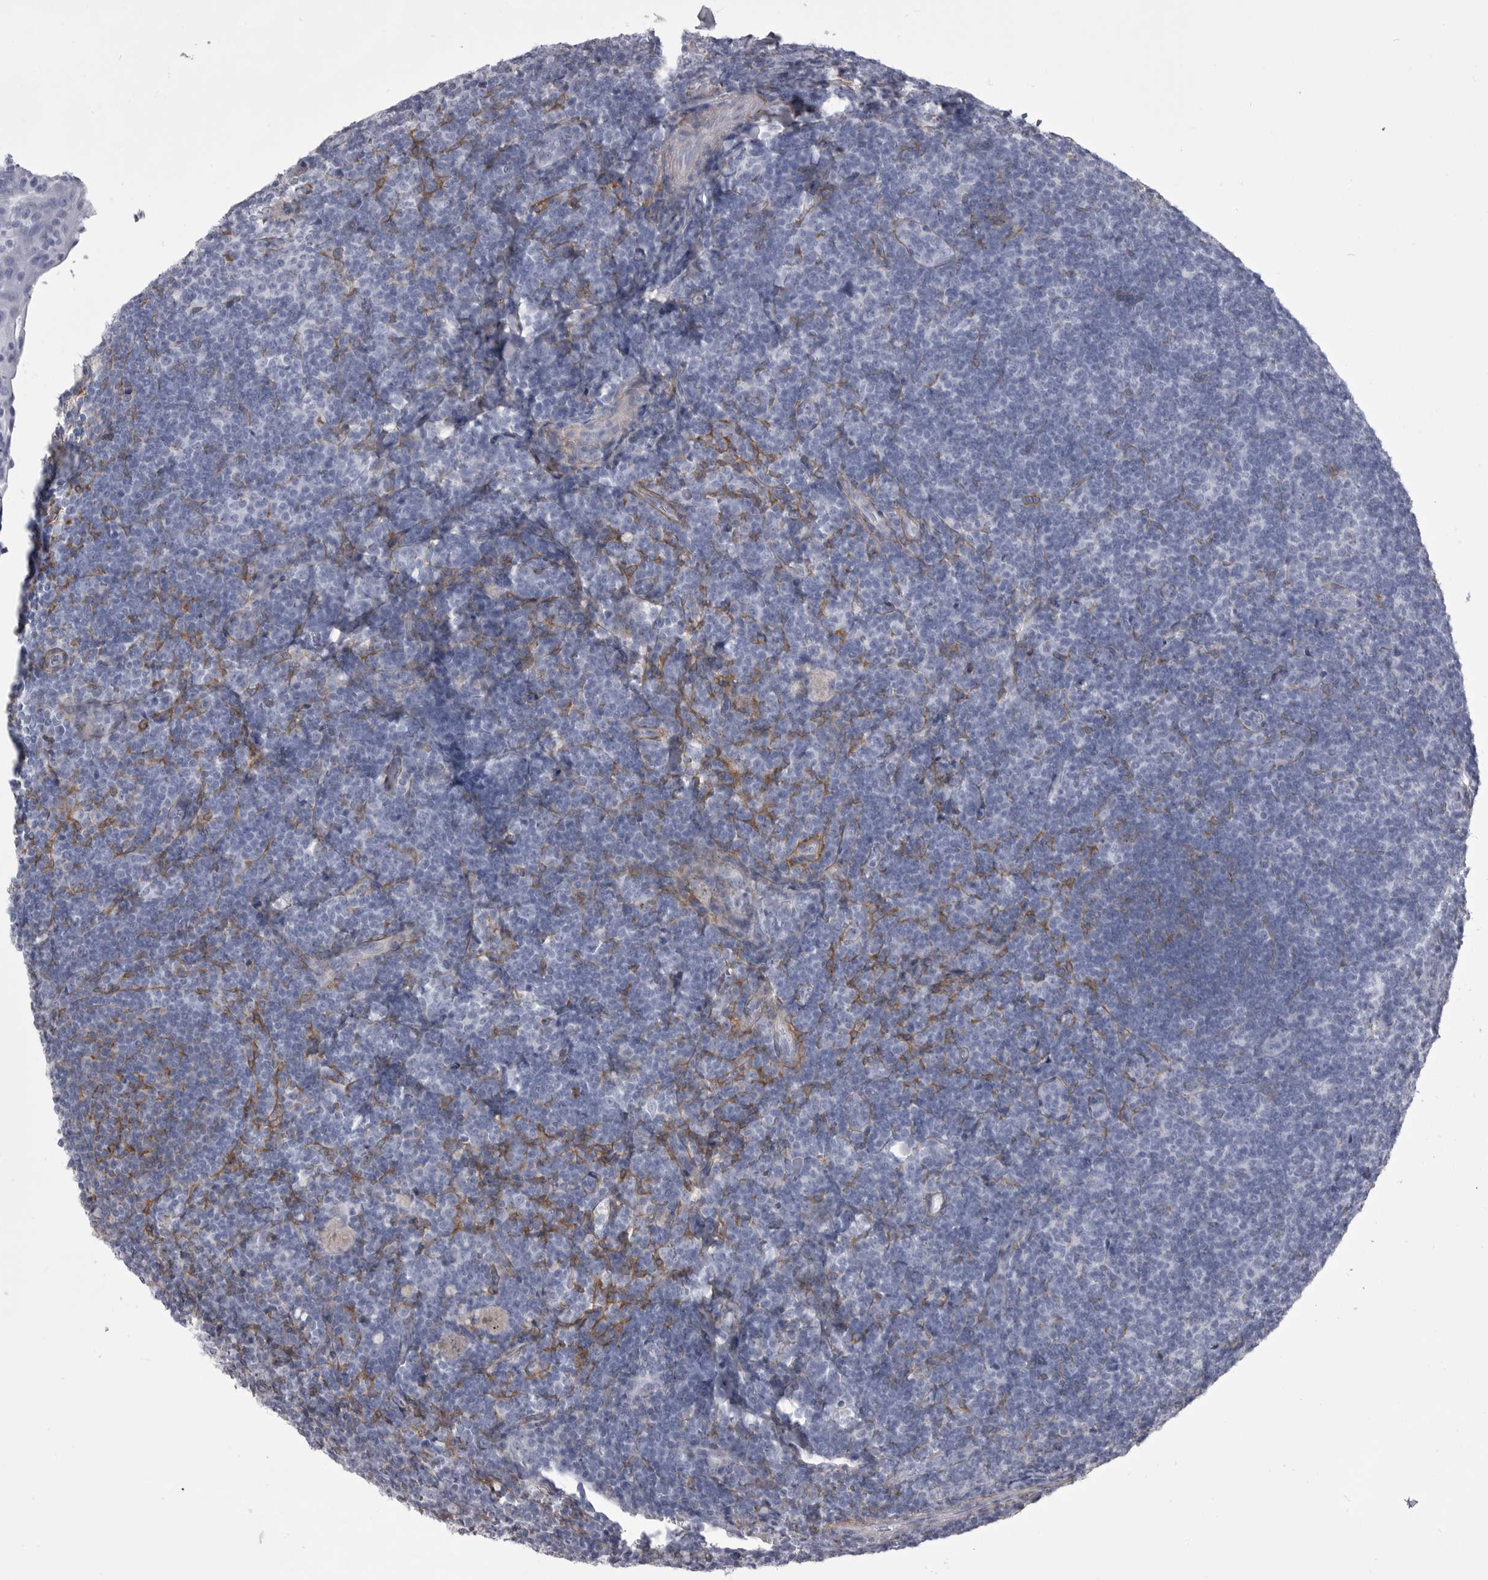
{"staining": {"intensity": "negative", "quantity": "none", "location": "none"}, "tissue": "tonsil", "cell_type": "Germinal center cells", "image_type": "normal", "snomed": [{"axis": "morphology", "description": "Normal tissue, NOS"}, {"axis": "topography", "description": "Tonsil"}], "caption": "Image shows no significant protein staining in germinal center cells of unremarkable tonsil.", "gene": "ANK2", "patient": {"sex": "male", "age": 37}}